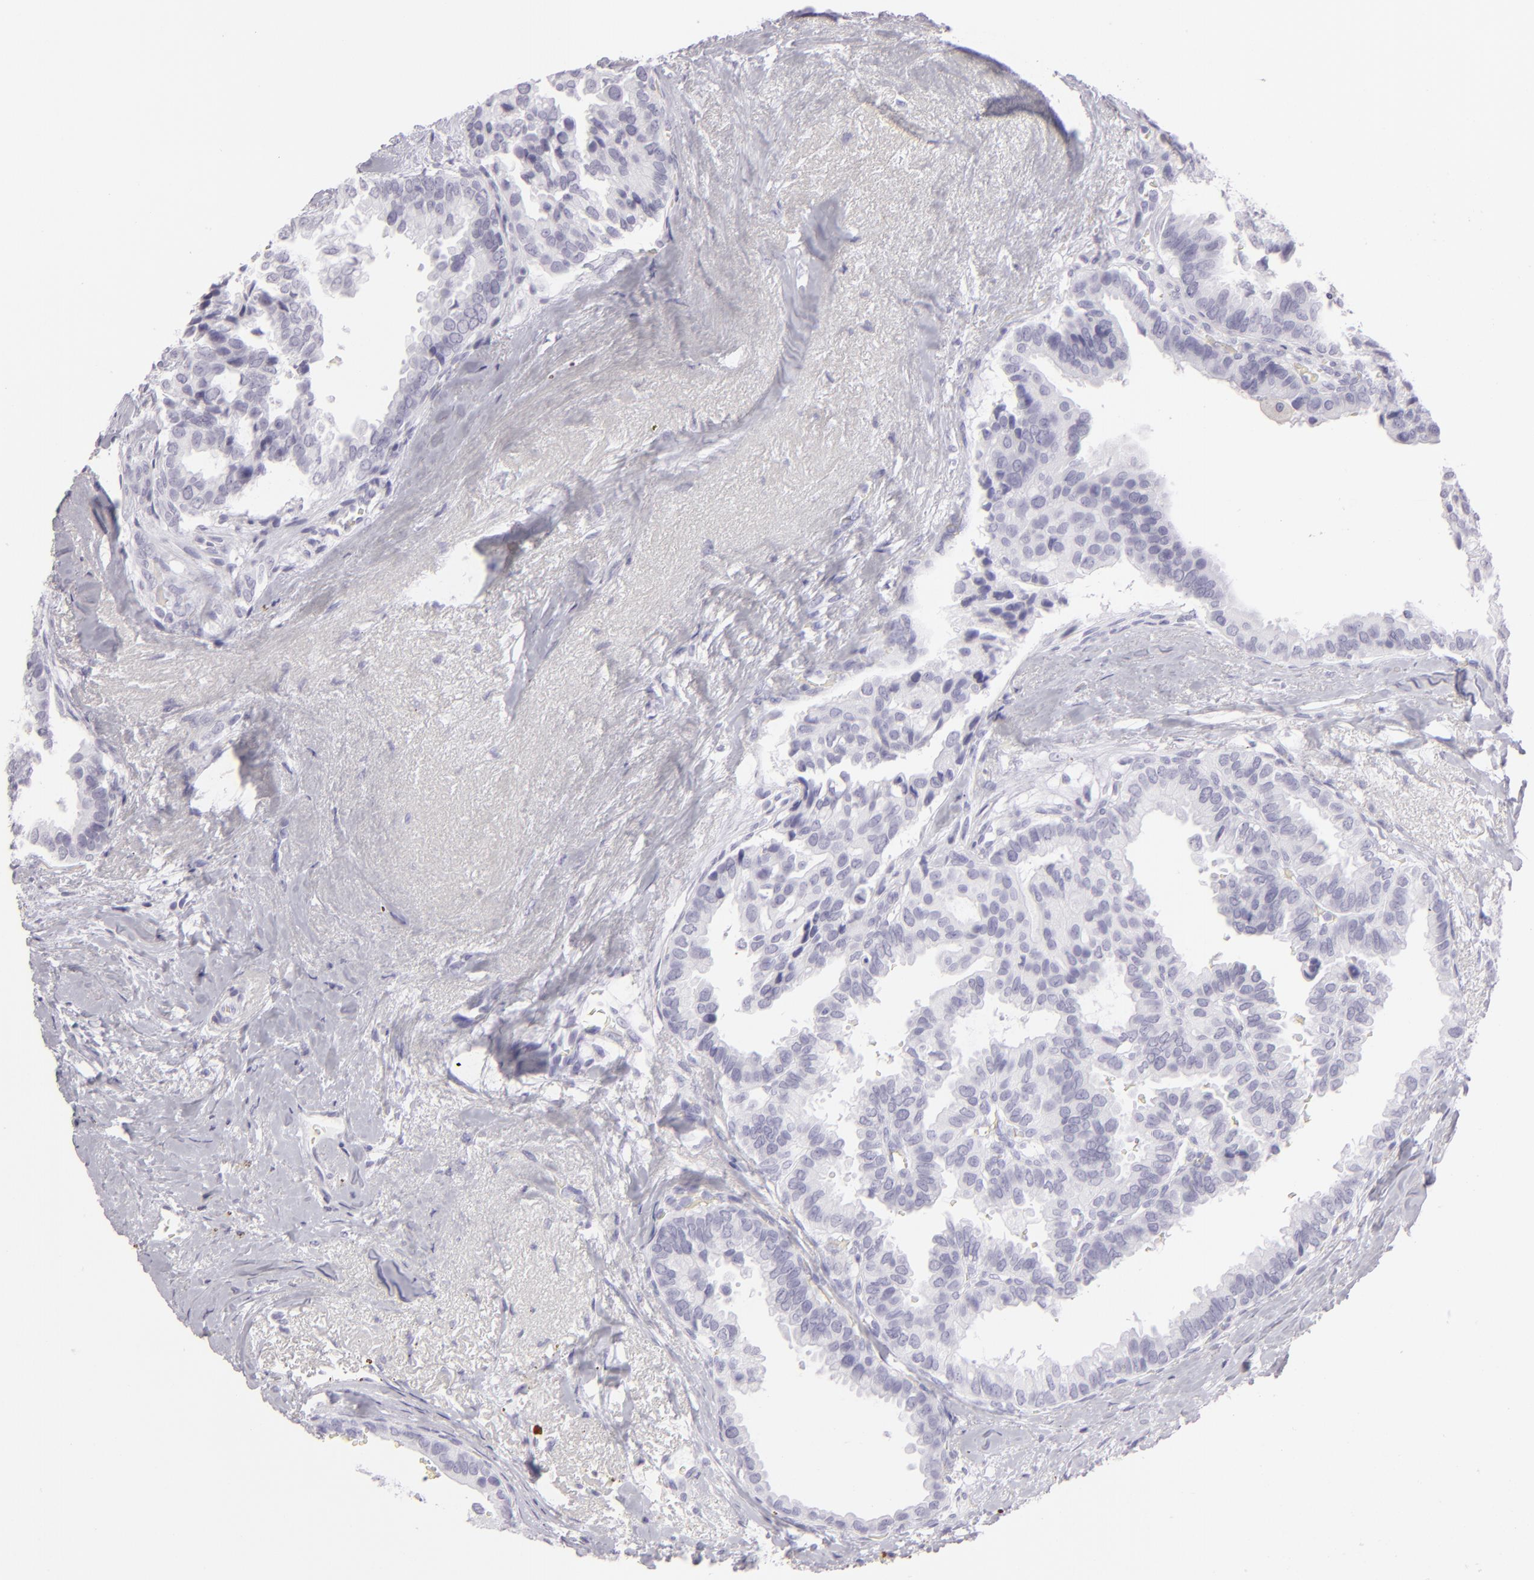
{"staining": {"intensity": "negative", "quantity": "none", "location": "none"}, "tissue": "breast cancer", "cell_type": "Tumor cells", "image_type": "cancer", "snomed": [{"axis": "morphology", "description": "Duct carcinoma"}, {"axis": "topography", "description": "Breast"}], "caption": "Histopathology image shows no protein expression in tumor cells of invasive ductal carcinoma (breast) tissue.", "gene": "FLG", "patient": {"sex": "female", "age": 69}}